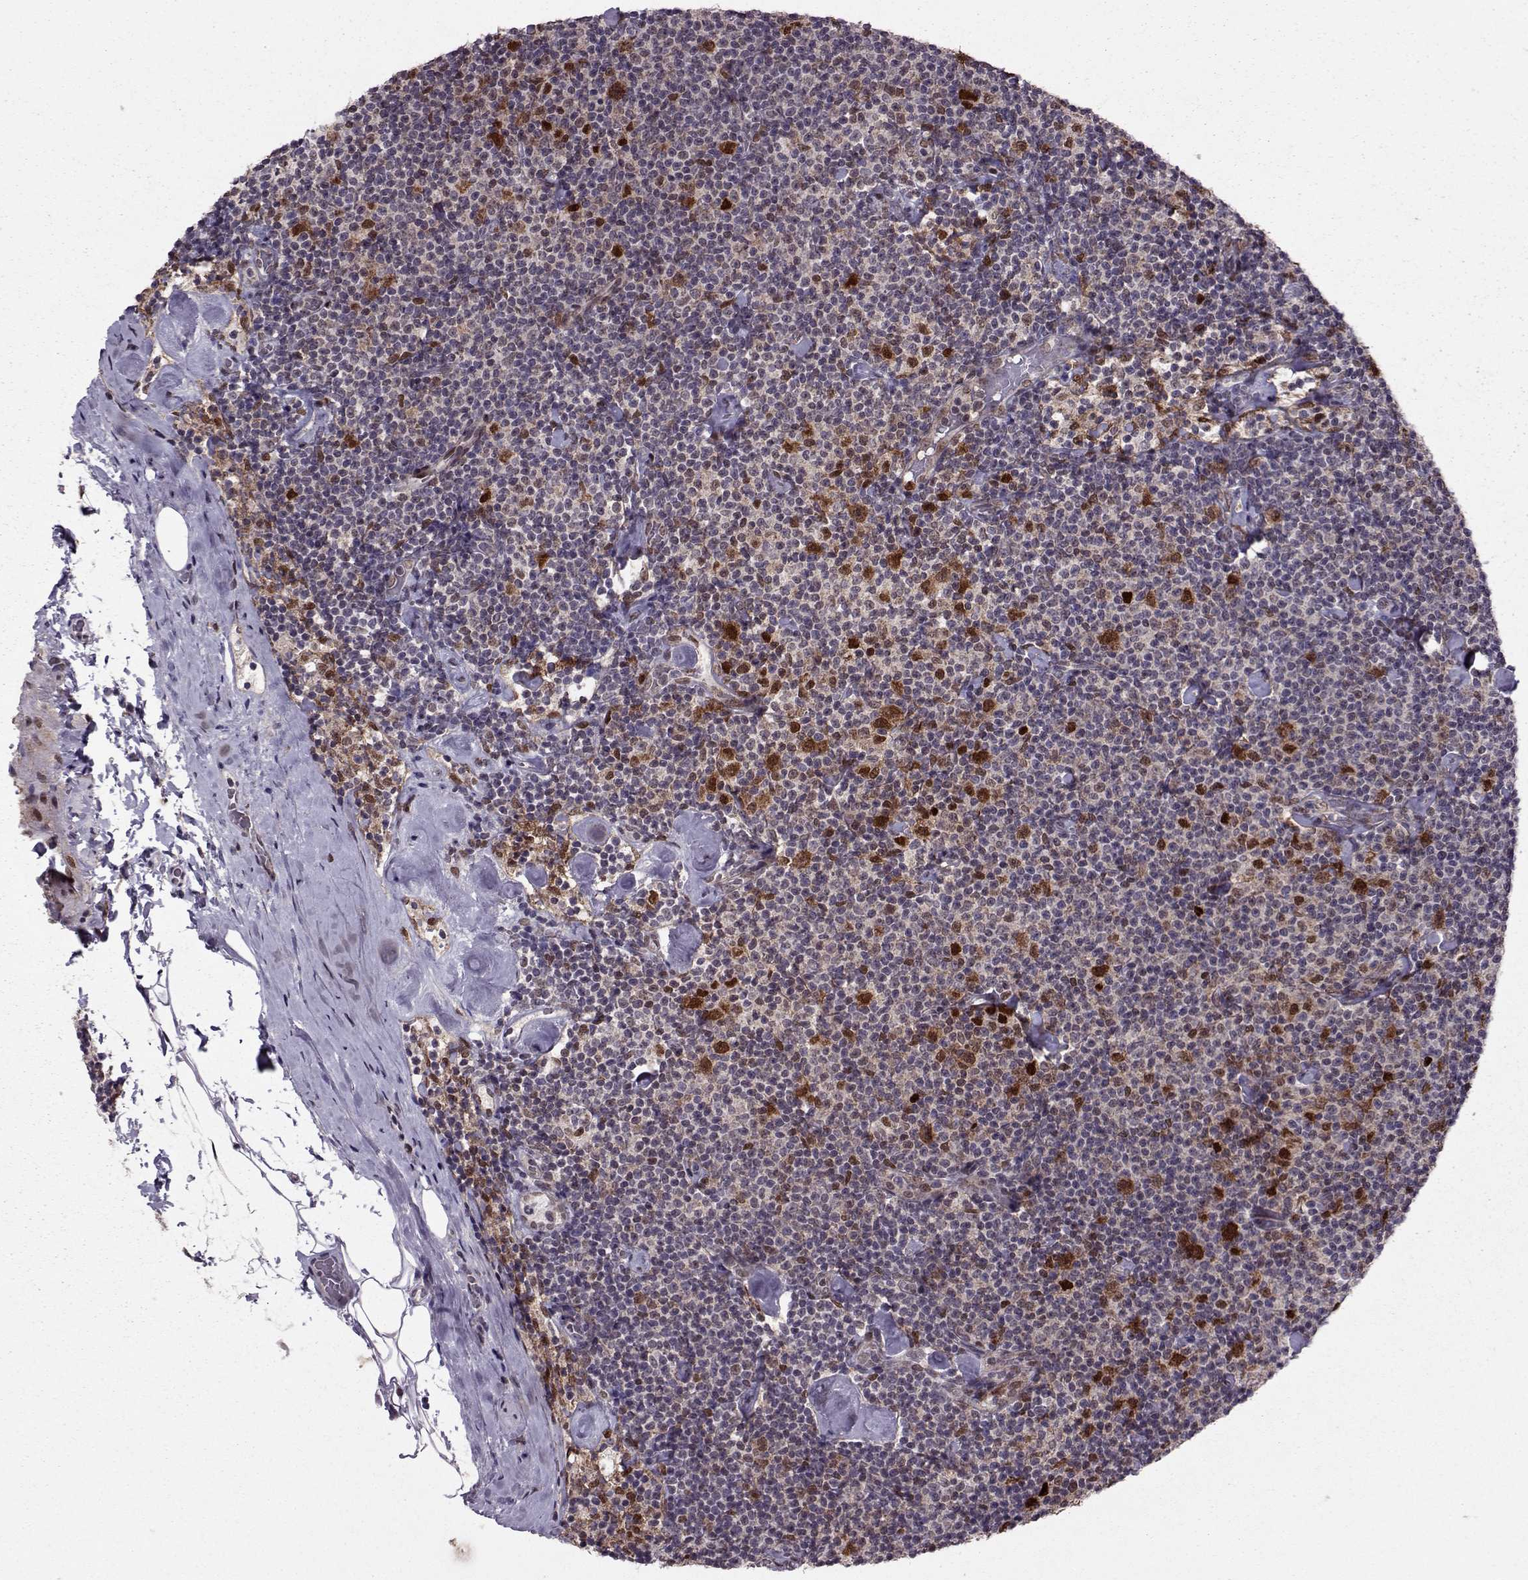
{"staining": {"intensity": "negative", "quantity": "none", "location": "none"}, "tissue": "lymphoma", "cell_type": "Tumor cells", "image_type": "cancer", "snomed": [{"axis": "morphology", "description": "Malignant lymphoma, non-Hodgkin's type, Low grade"}, {"axis": "topography", "description": "Lymph node"}], "caption": "Histopathology image shows no significant protein positivity in tumor cells of lymphoma.", "gene": "CDK4", "patient": {"sex": "male", "age": 81}}